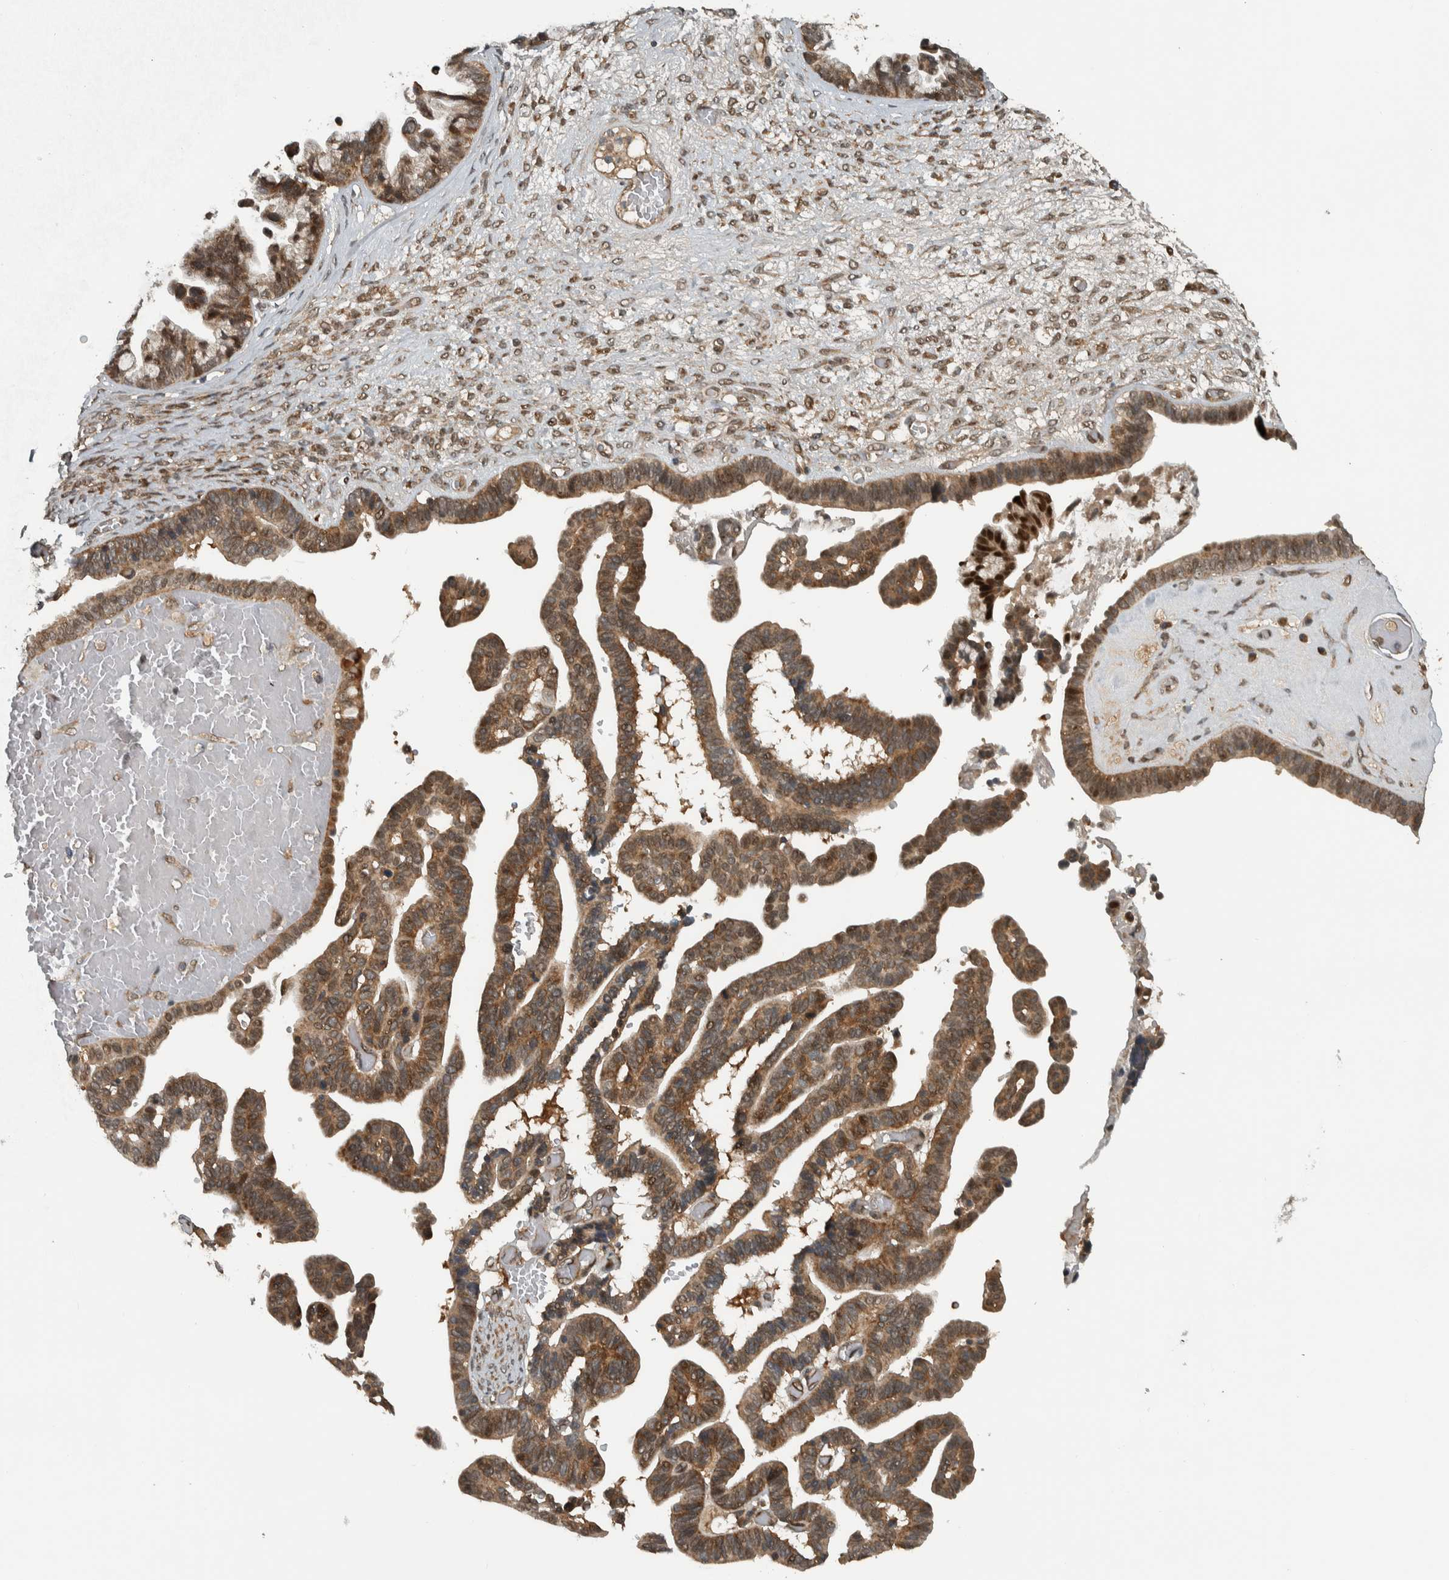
{"staining": {"intensity": "moderate", "quantity": ">75%", "location": "cytoplasmic/membranous"}, "tissue": "ovarian cancer", "cell_type": "Tumor cells", "image_type": "cancer", "snomed": [{"axis": "morphology", "description": "Cystadenocarcinoma, serous, NOS"}, {"axis": "topography", "description": "Ovary"}], "caption": "A high-resolution micrograph shows immunohistochemistry (IHC) staining of ovarian serous cystadenocarcinoma, which demonstrates moderate cytoplasmic/membranous staining in approximately >75% of tumor cells. The staining was performed using DAB to visualize the protein expression in brown, while the nuclei were stained in blue with hematoxylin (Magnification: 20x).", "gene": "XPO5", "patient": {"sex": "female", "age": 56}}